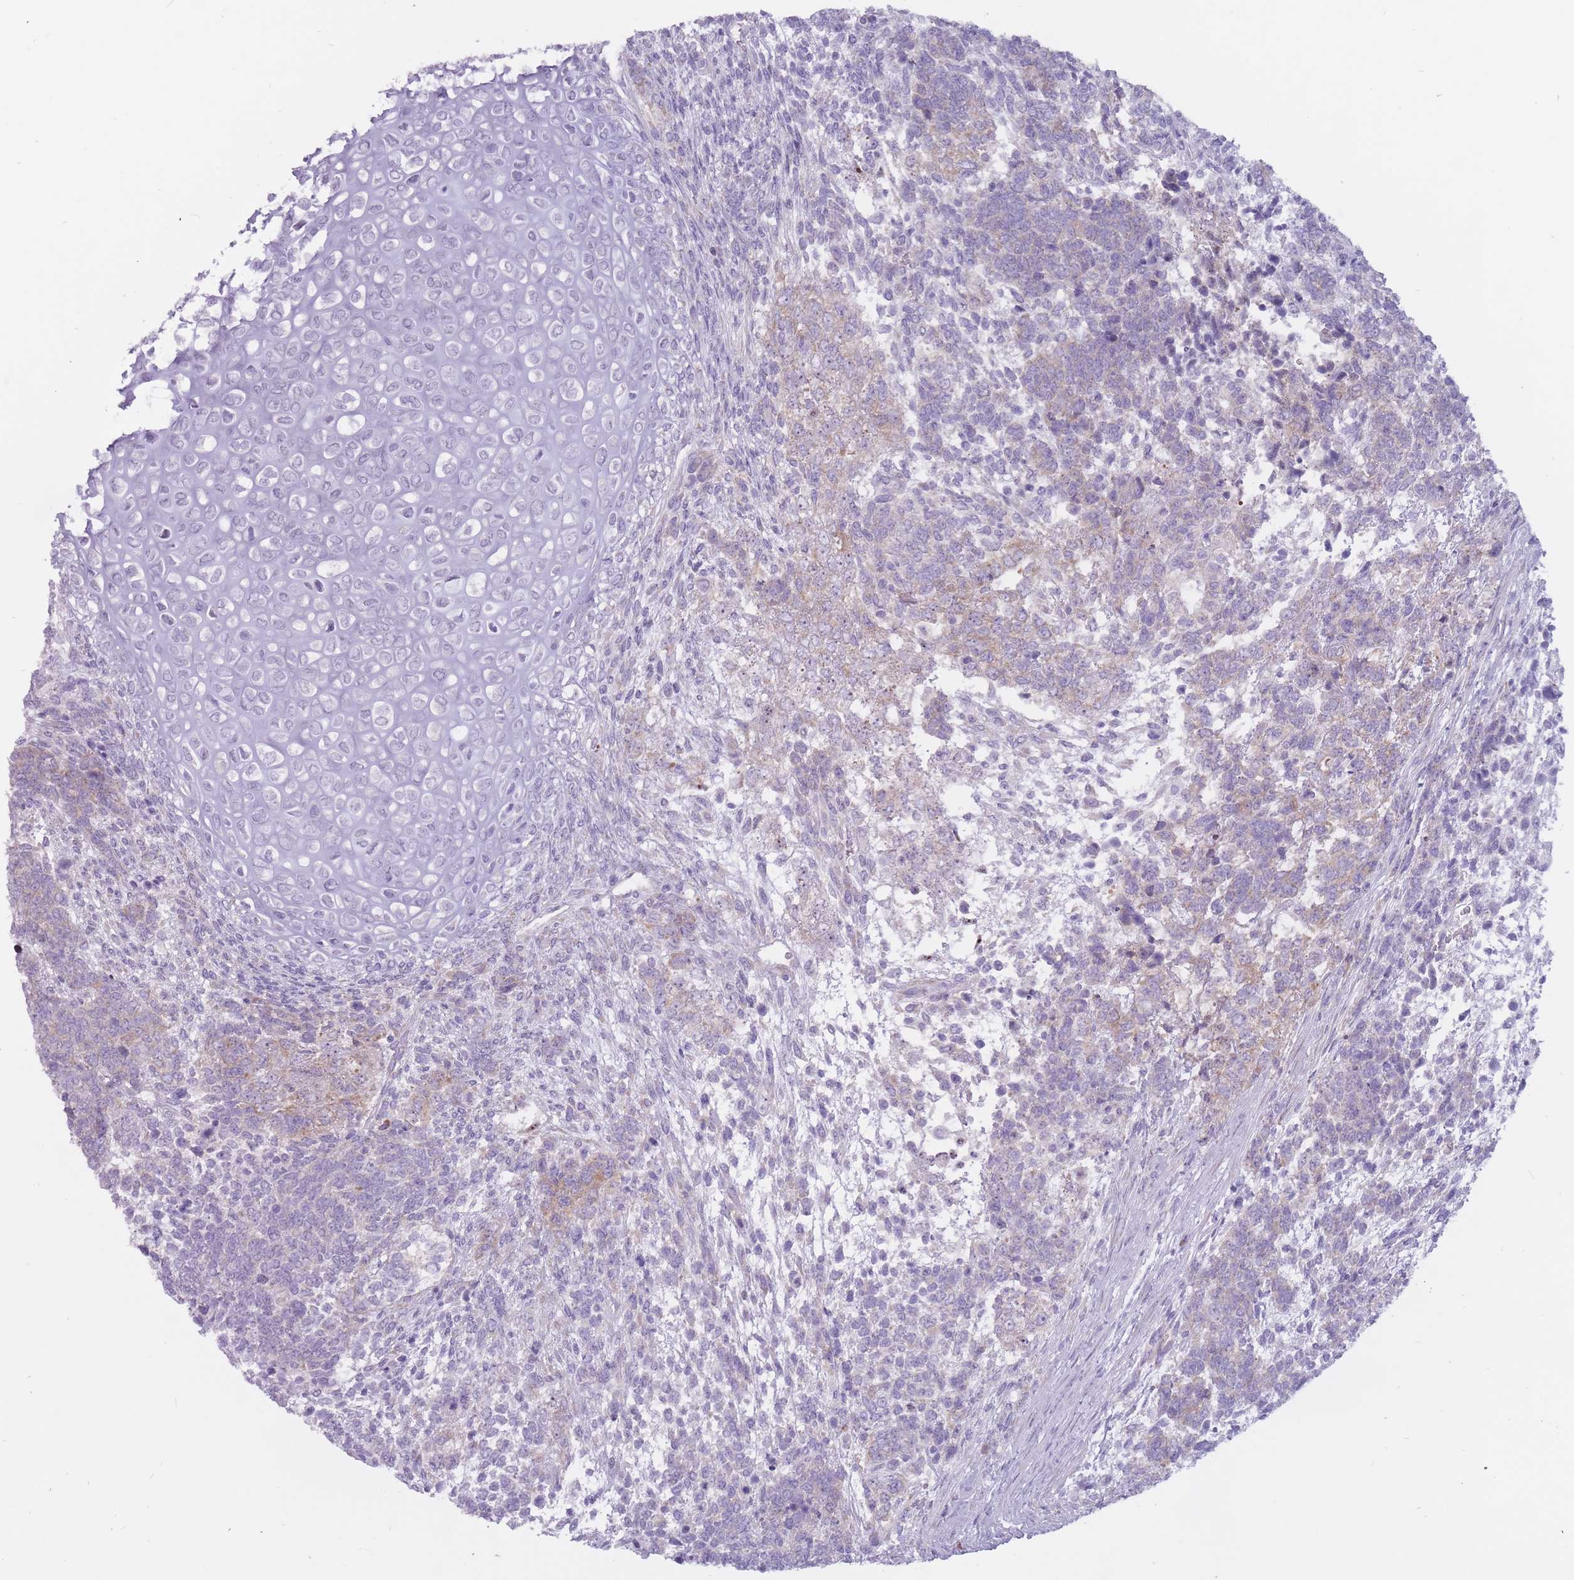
{"staining": {"intensity": "weak", "quantity": "25%-75%", "location": "cytoplasmic/membranous"}, "tissue": "testis cancer", "cell_type": "Tumor cells", "image_type": "cancer", "snomed": [{"axis": "morphology", "description": "Carcinoma, Embryonal, NOS"}, {"axis": "topography", "description": "Testis"}], "caption": "This is a photomicrograph of immunohistochemistry (IHC) staining of testis cancer, which shows weak staining in the cytoplasmic/membranous of tumor cells.", "gene": "RPL18", "patient": {"sex": "male", "age": 23}}